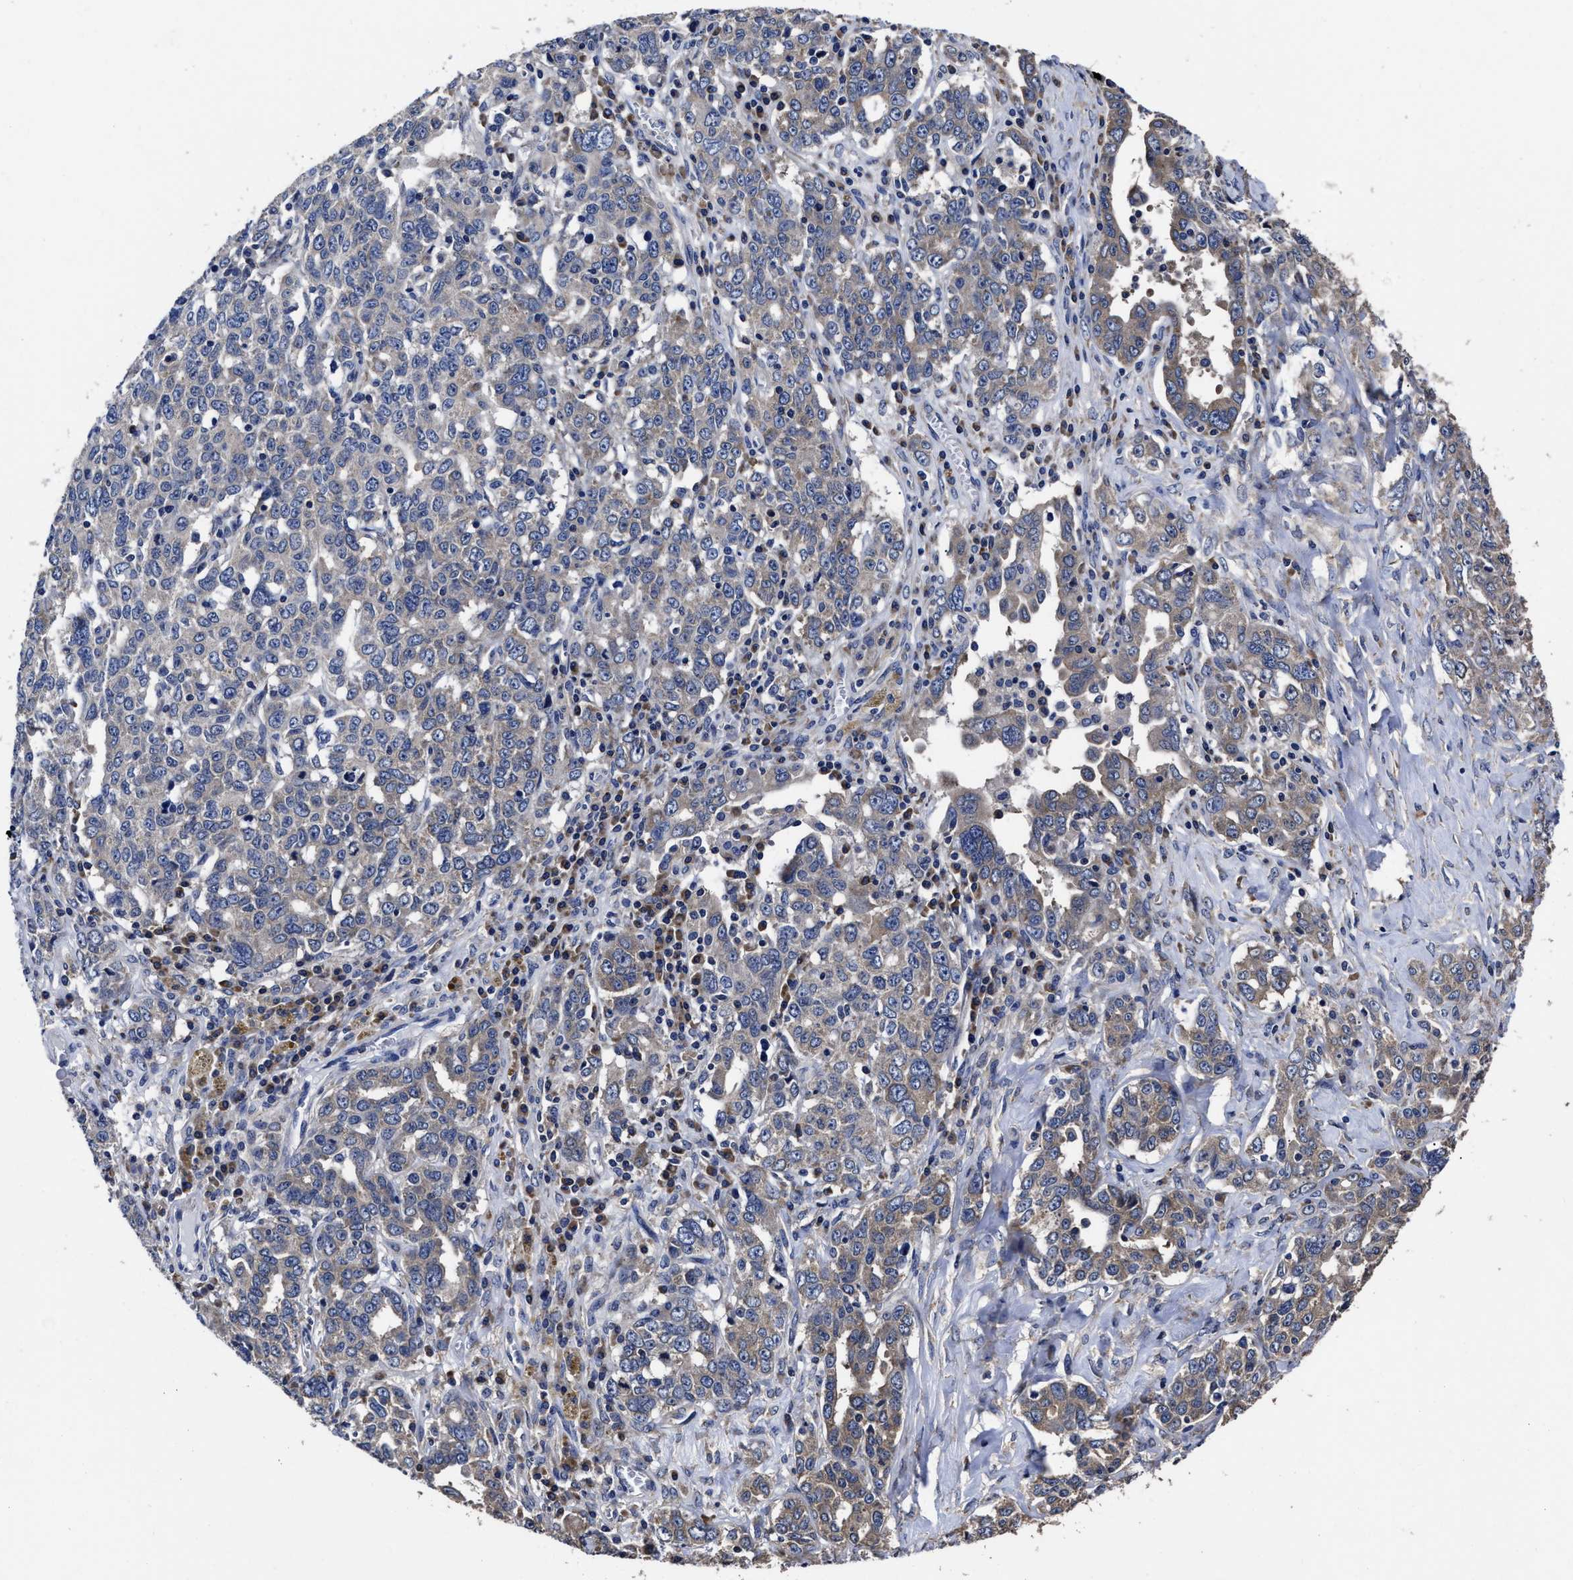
{"staining": {"intensity": "weak", "quantity": "<25%", "location": "cytoplasmic/membranous"}, "tissue": "ovarian cancer", "cell_type": "Tumor cells", "image_type": "cancer", "snomed": [{"axis": "morphology", "description": "Carcinoma, endometroid"}, {"axis": "topography", "description": "Ovary"}], "caption": "Immunohistochemistry micrograph of neoplastic tissue: human ovarian cancer stained with DAB (3,3'-diaminobenzidine) reveals no significant protein positivity in tumor cells.", "gene": "AVEN", "patient": {"sex": "female", "age": 62}}